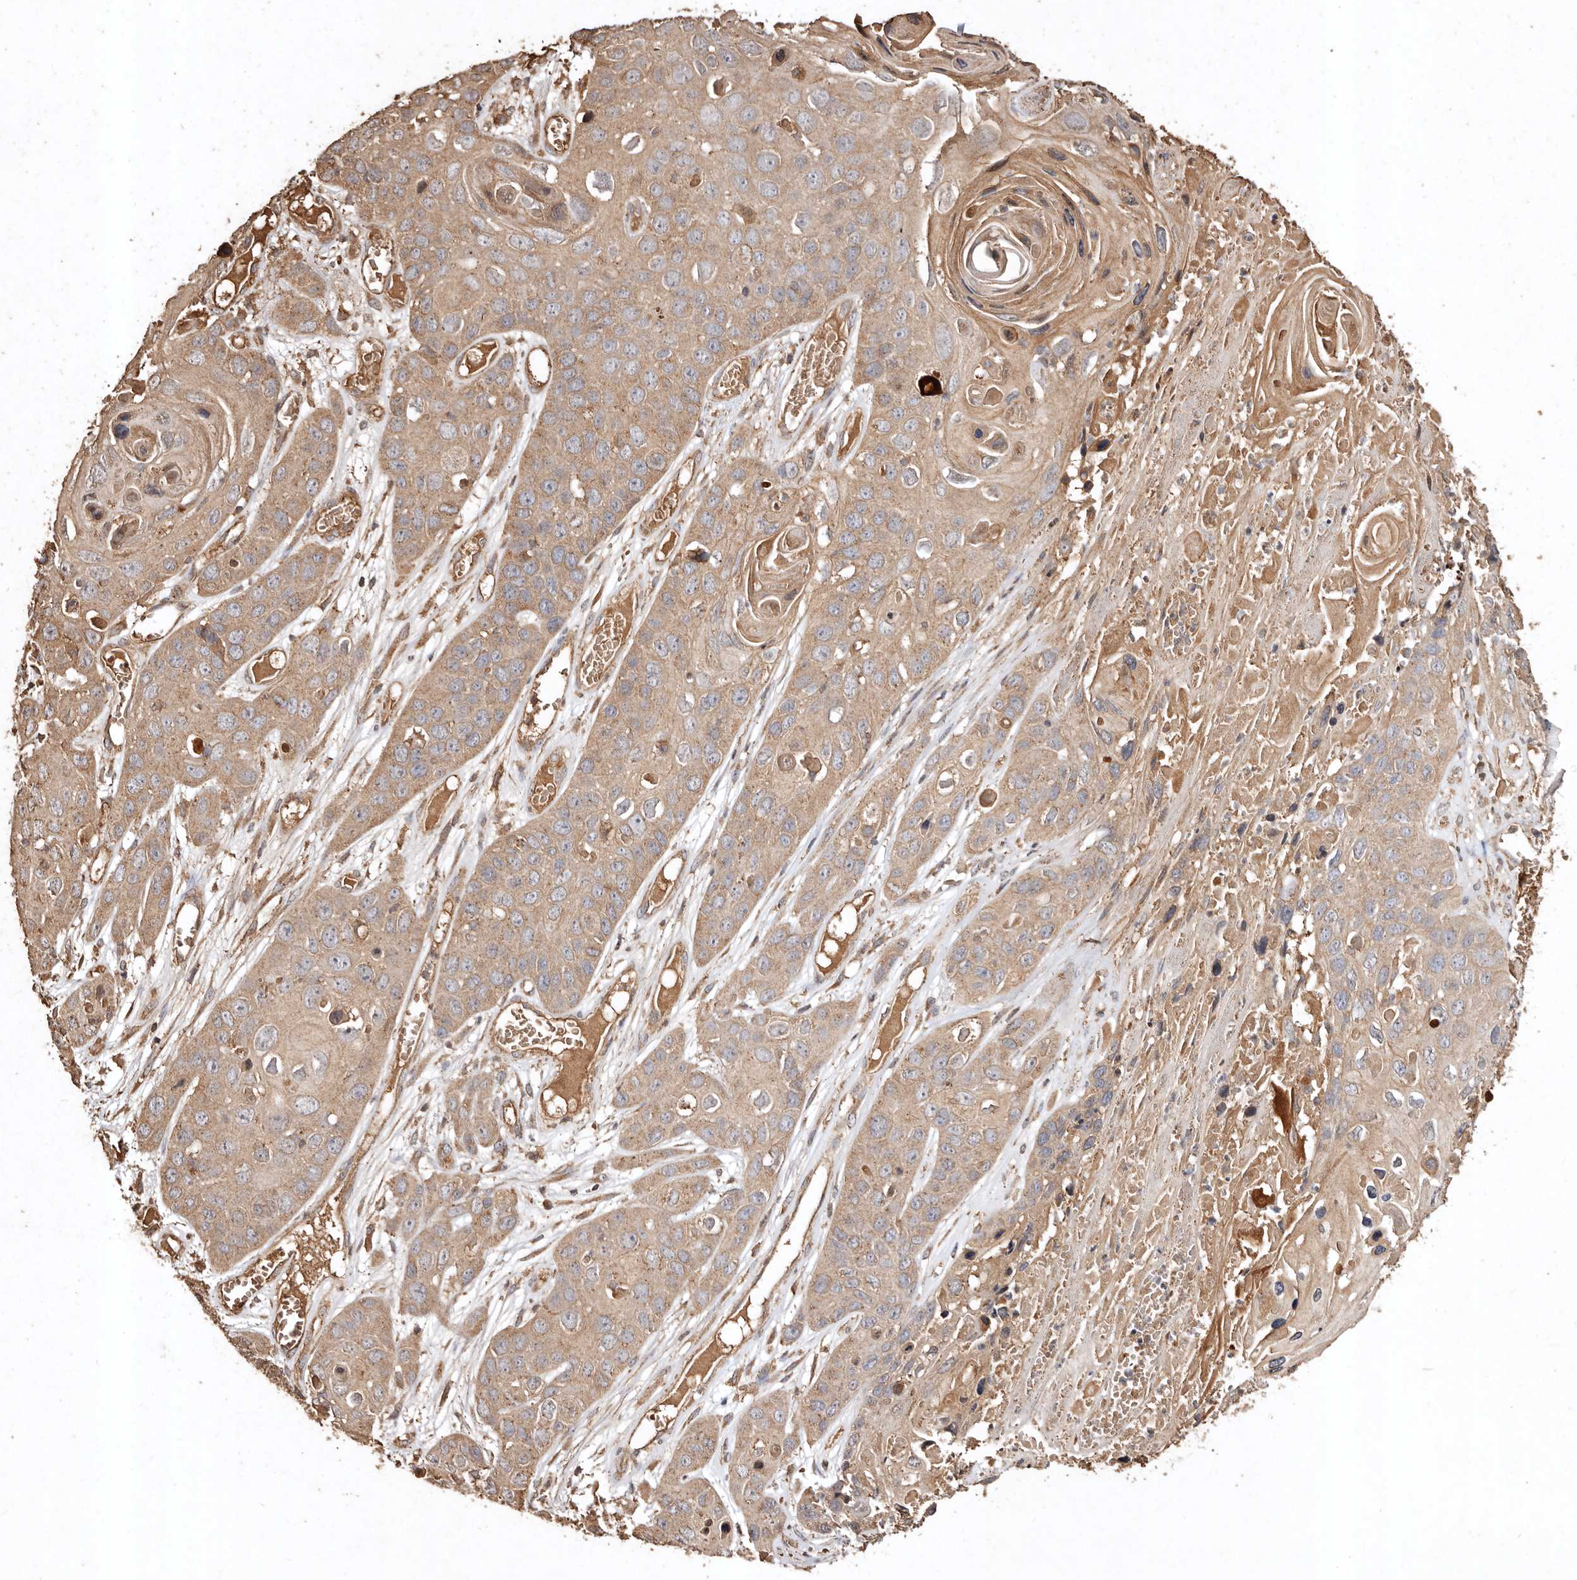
{"staining": {"intensity": "moderate", "quantity": ">75%", "location": "cytoplasmic/membranous"}, "tissue": "skin cancer", "cell_type": "Tumor cells", "image_type": "cancer", "snomed": [{"axis": "morphology", "description": "Squamous cell carcinoma, NOS"}, {"axis": "topography", "description": "Skin"}], "caption": "Squamous cell carcinoma (skin) stained for a protein (brown) demonstrates moderate cytoplasmic/membranous positive positivity in approximately >75% of tumor cells.", "gene": "FARS2", "patient": {"sex": "male", "age": 55}}